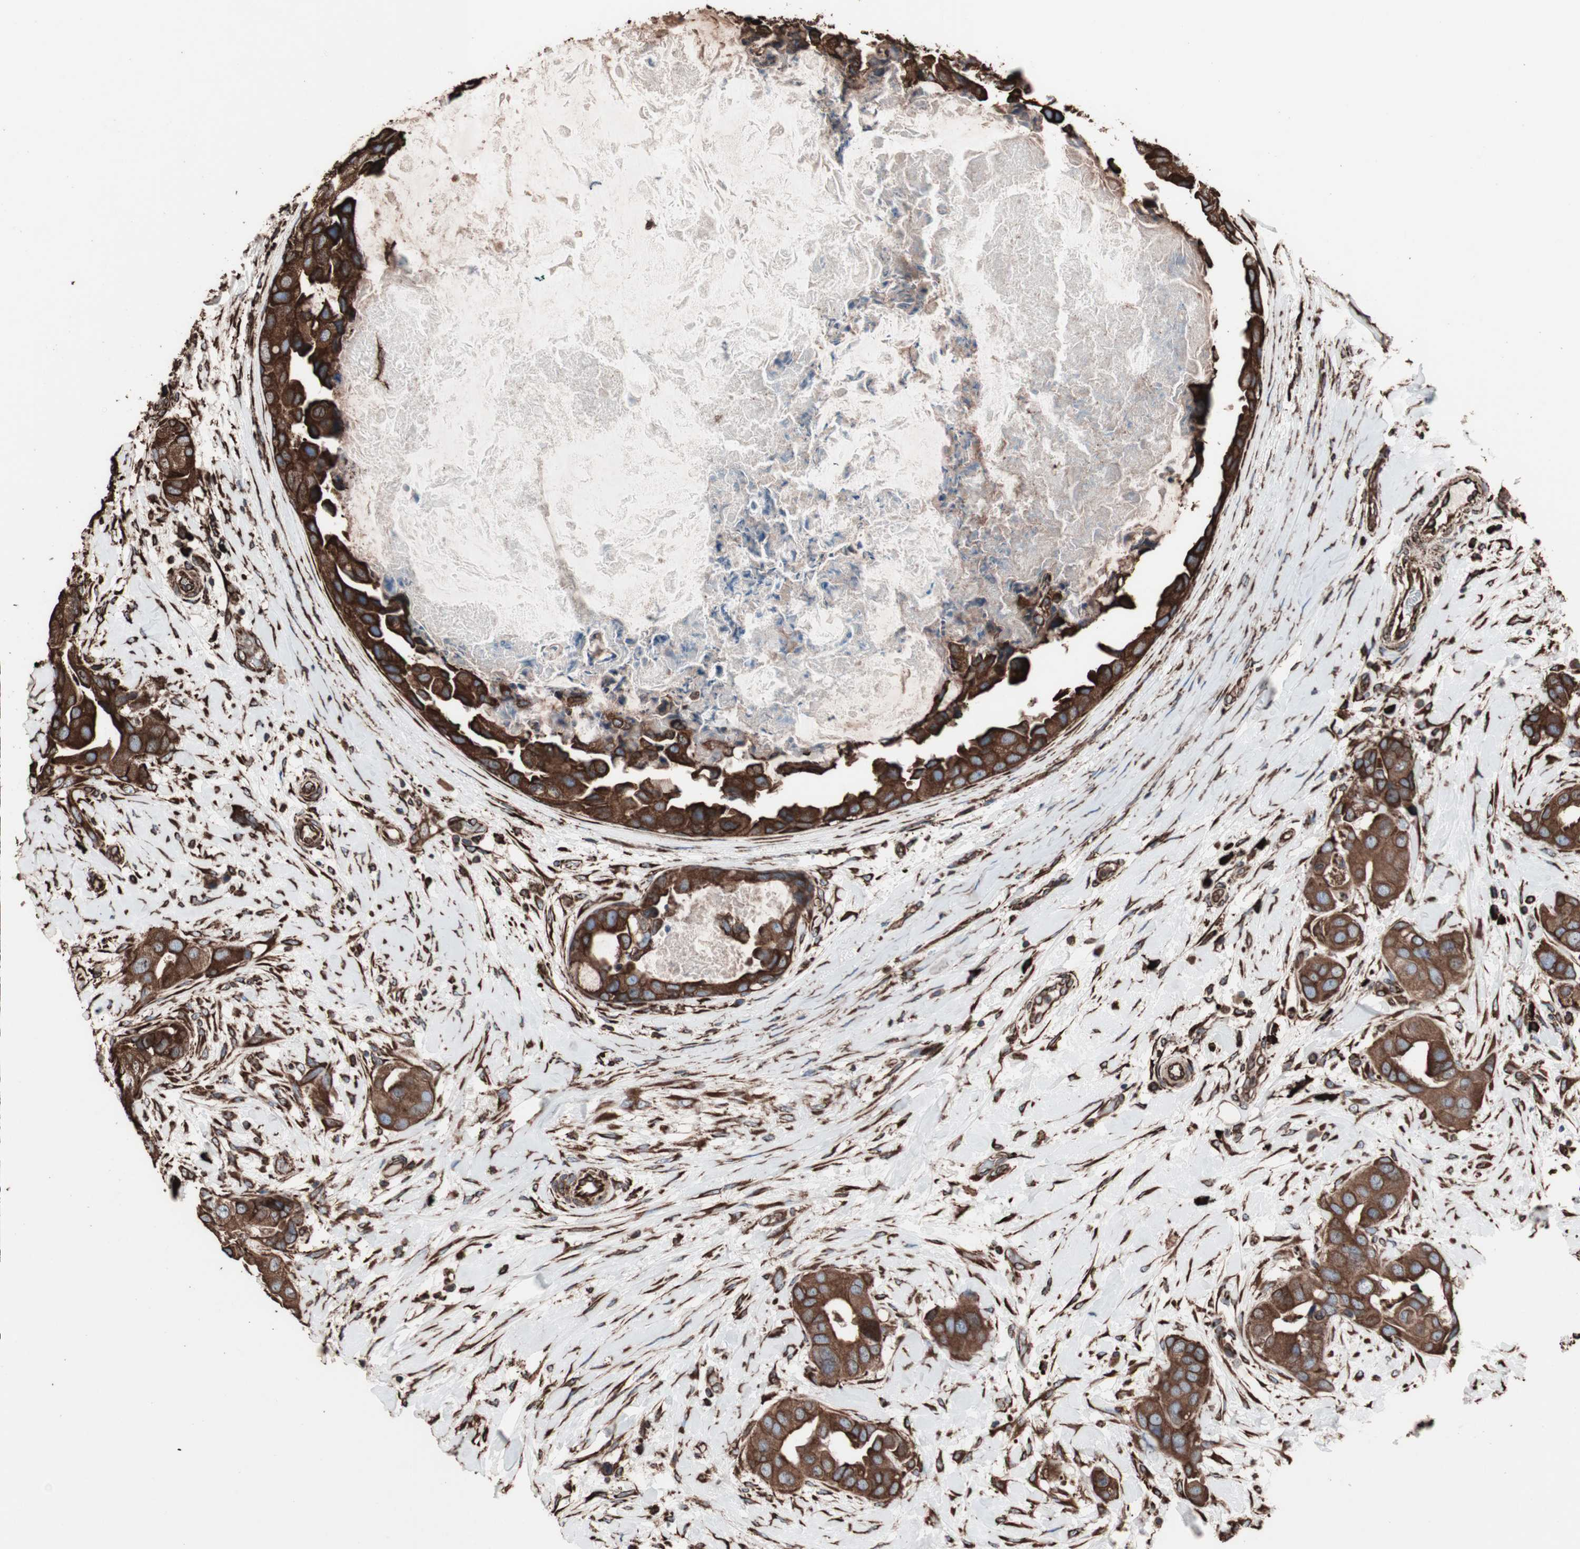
{"staining": {"intensity": "strong", "quantity": ">75%", "location": "cytoplasmic/membranous"}, "tissue": "breast cancer", "cell_type": "Tumor cells", "image_type": "cancer", "snomed": [{"axis": "morphology", "description": "Duct carcinoma"}, {"axis": "topography", "description": "Breast"}], "caption": "The immunohistochemical stain labels strong cytoplasmic/membranous staining in tumor cells of breast cancer (intraductal carcinoma) tissue.", "gene": "HSP90B1", "patient": {"sex": "female", "age": 40}}